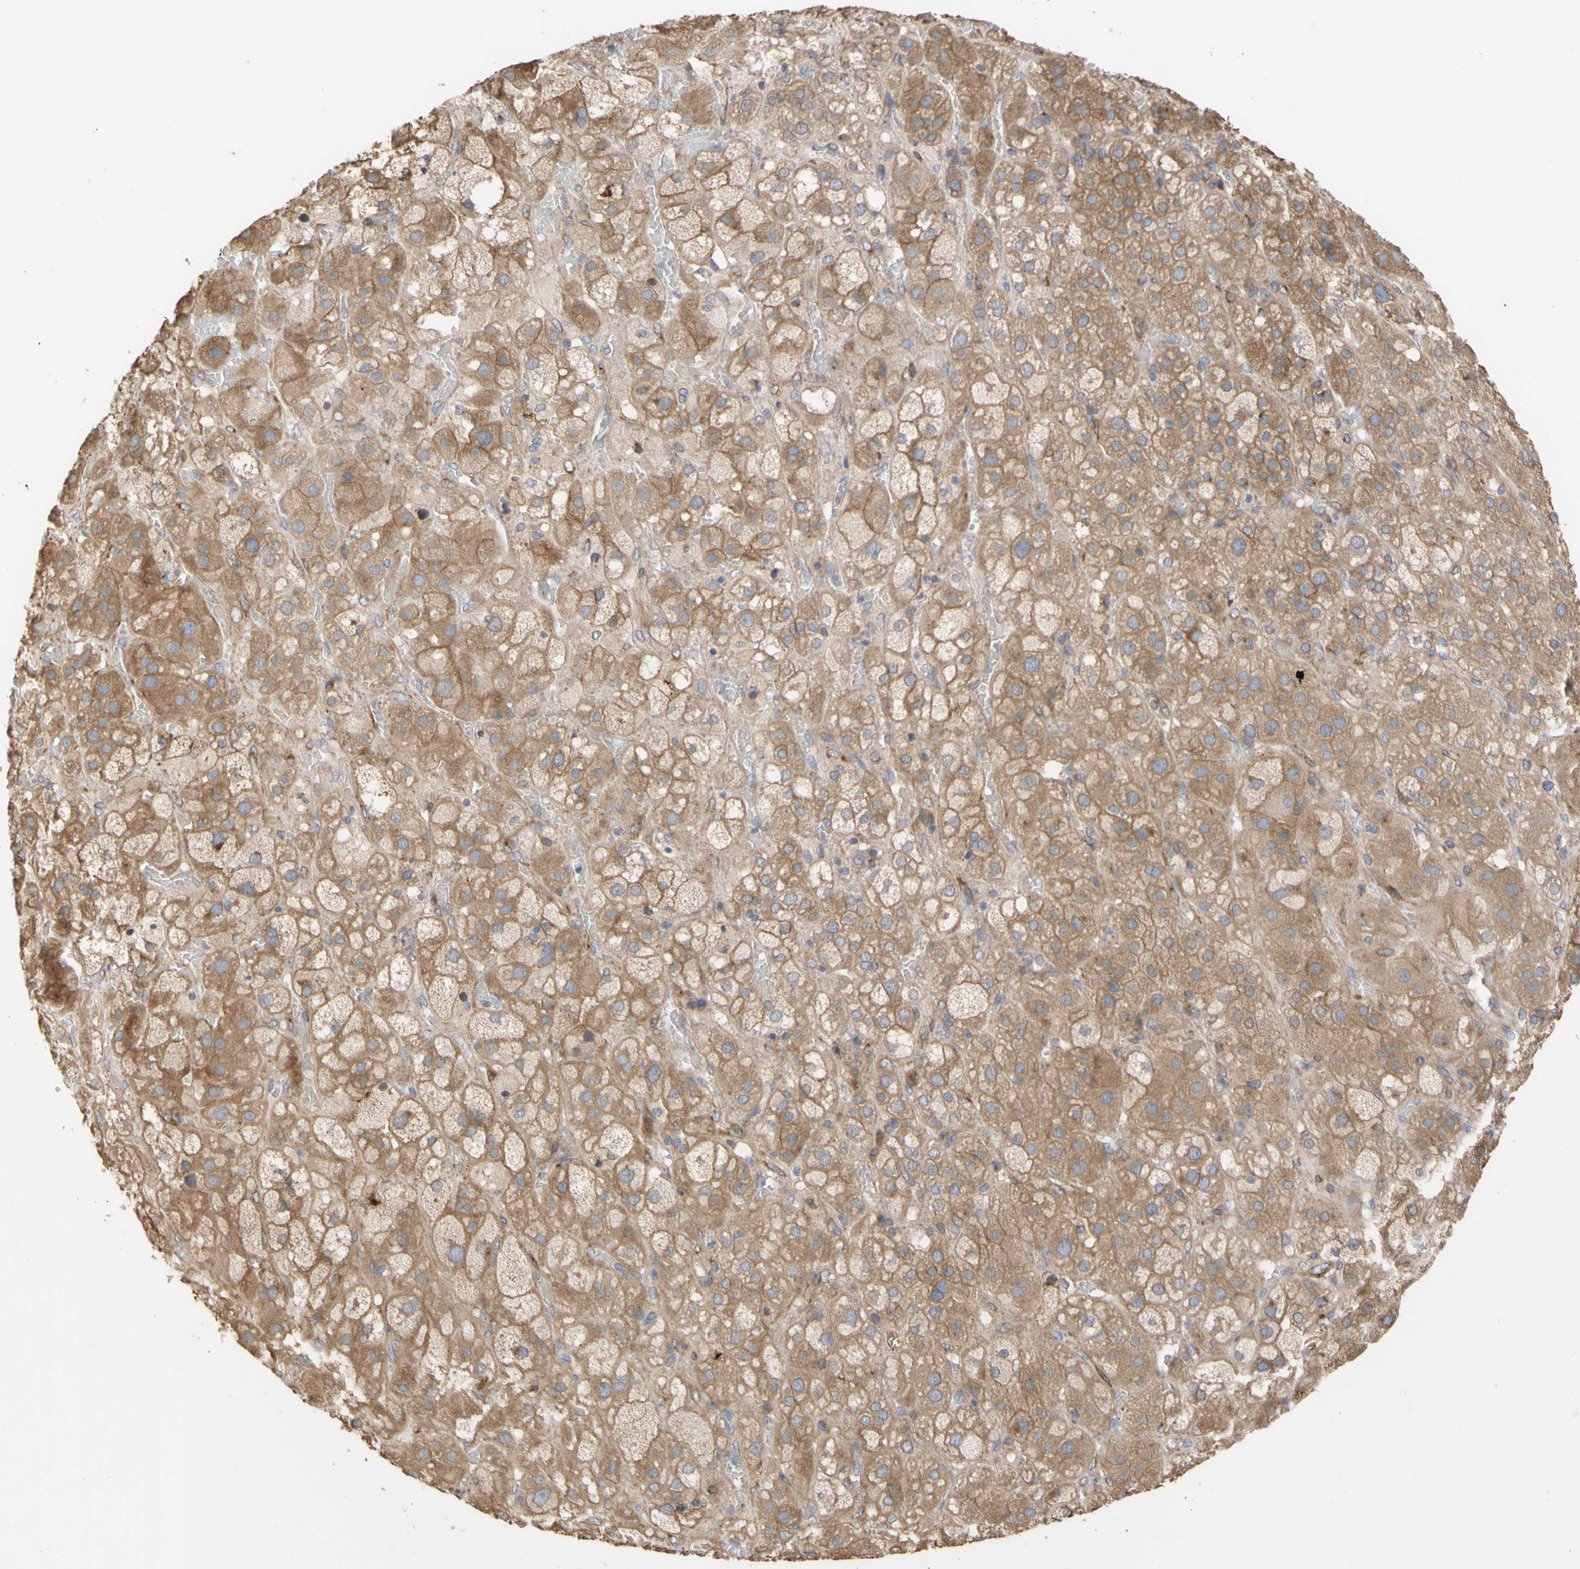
{"staining": {"intensity": "moderate", "quantity": ">75%", "location": "cytoplasmic/membranous"}, "tissue": "adrenal gland", "cell_type": "Glandular cells", "image_type": "normal", "snomed": [{"axis": "morphology", "description": "Normal tissue, NOS"}, {"axis": "topography", "description": "Adrenal gland"}], "caption": "A medium amount of moderate cytoplasmic/membranous positivity is identified in approximately >75% of glandular cells in normal adrenal gland.", "gene": "NECTIN3", "patient": {"sex": "female", "age": 47}}